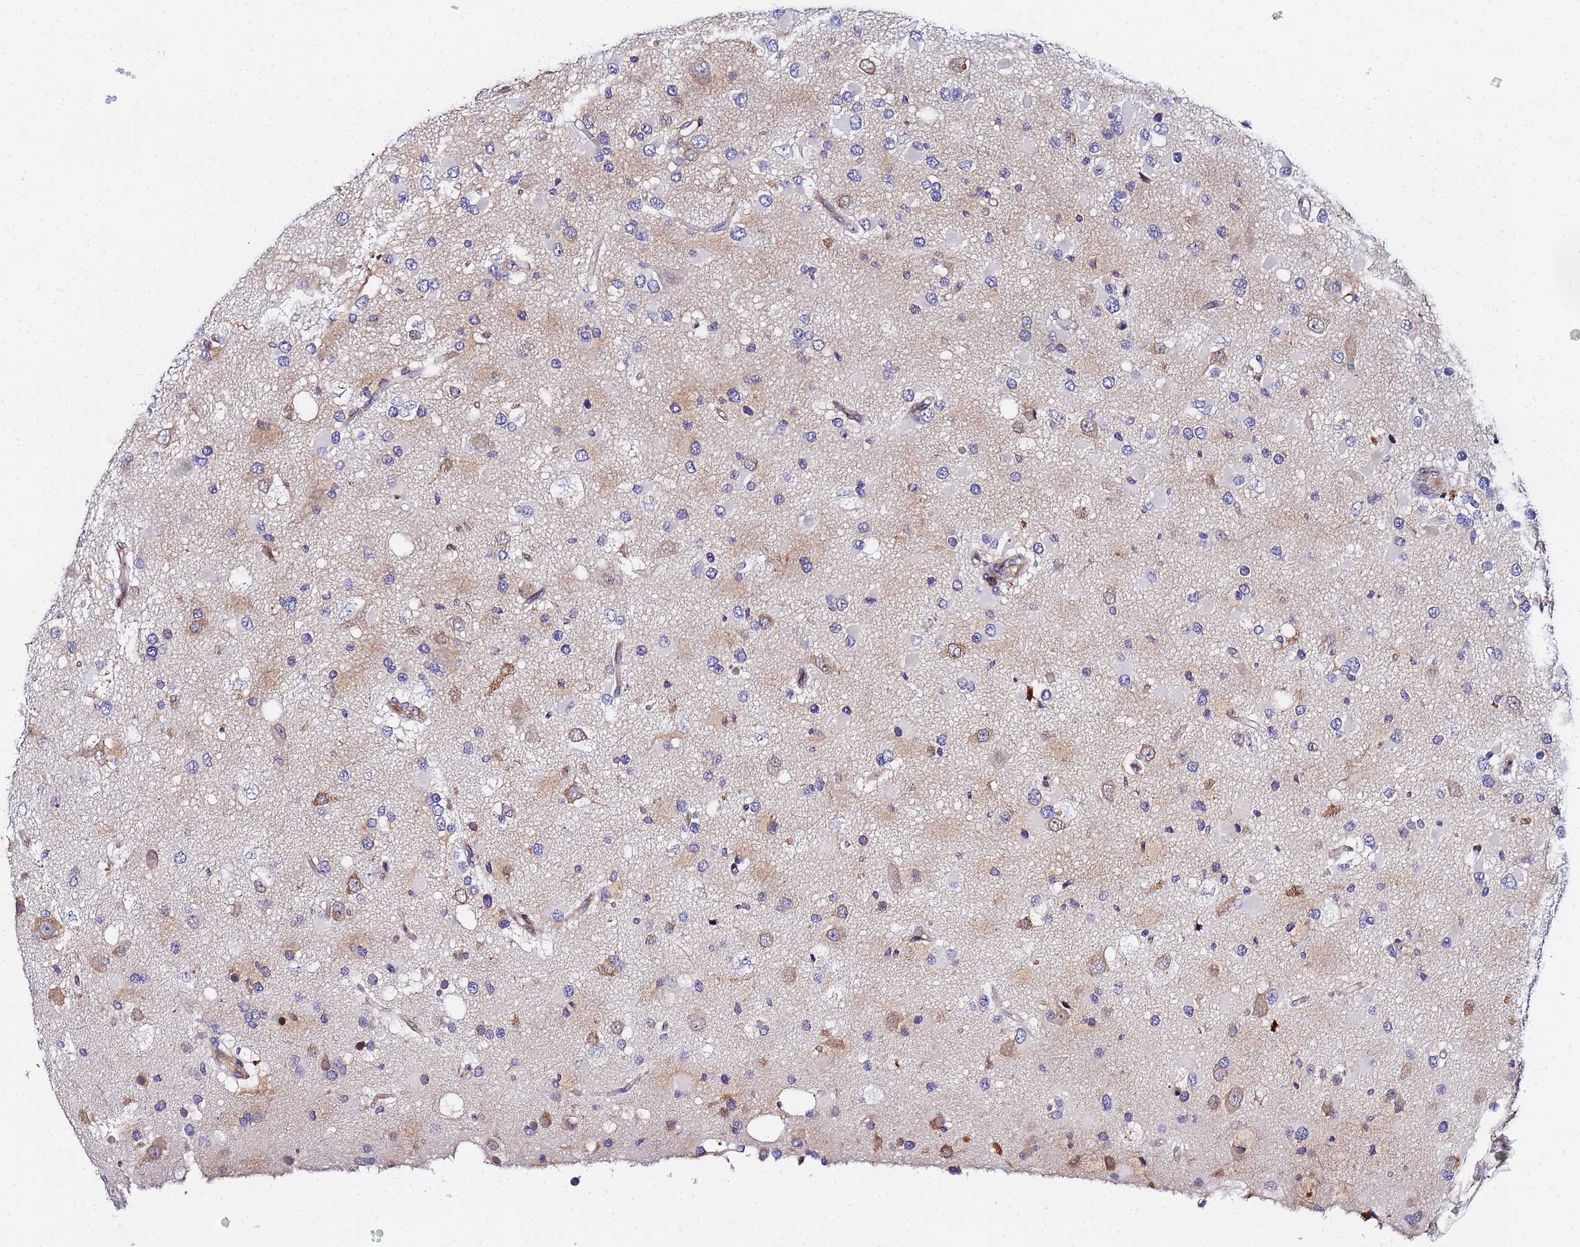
{"staining": {"intensity": "weak", "quantity": "<25%", "location": "cytoplasmic/membranous"}, "tissue": "glioma", "cell_type": "Tumor cells", "image_type": "cancer", "snomed": [{"axis": "morphology", "description": "Glioma, malignant, High grade"}, {"axis": "topography", "description": "Brain"}], "caption": "Immunohistochemistry (IHC) histopathology image of neoplastic tissue: malignant glioma (high-grade) stained with DAB shows no significant protein staining in tumor cells.", "gene": "POM121", "patient": {"sex": "male", "age": 53}}